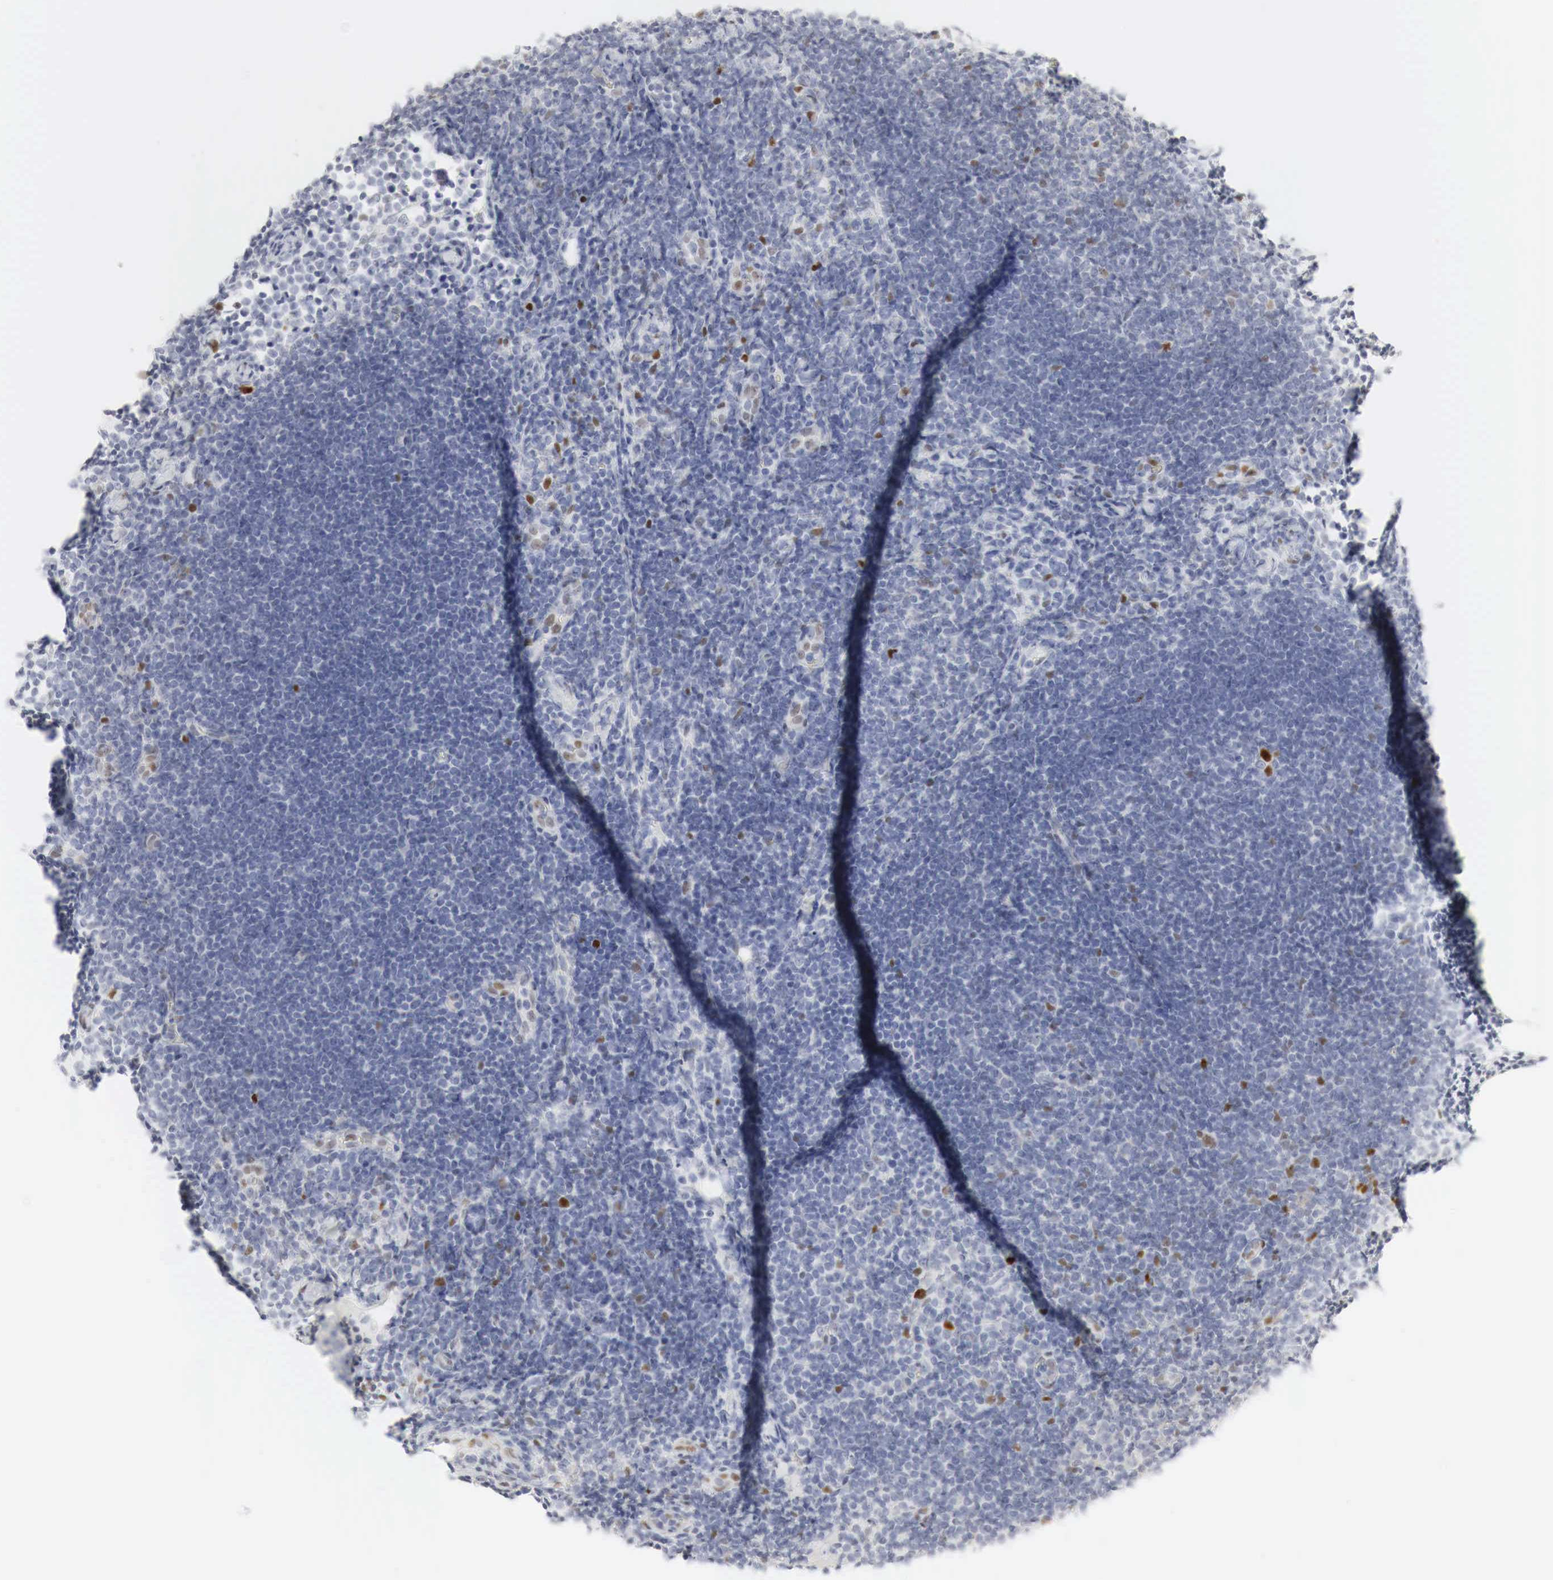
{"staining": {"intensity": "negative", "quantity": "none", "location": "none"}, "tissue": "lymphoma", "cell_type": "Tumor cells", "image_type": "cancer", "snomed": [{"axis": "morphology", "description": "Malignant lymphoma, non-Hodgkin's type, Low grade"}, {"axis": "topography", "description": "Lymph node"}], "caption": "Immunohistochemical staining of lymphoma displays no significant positivity in tumor cells.", "gene": "TP63", "patient": {"sex": "male", "age": 49}}